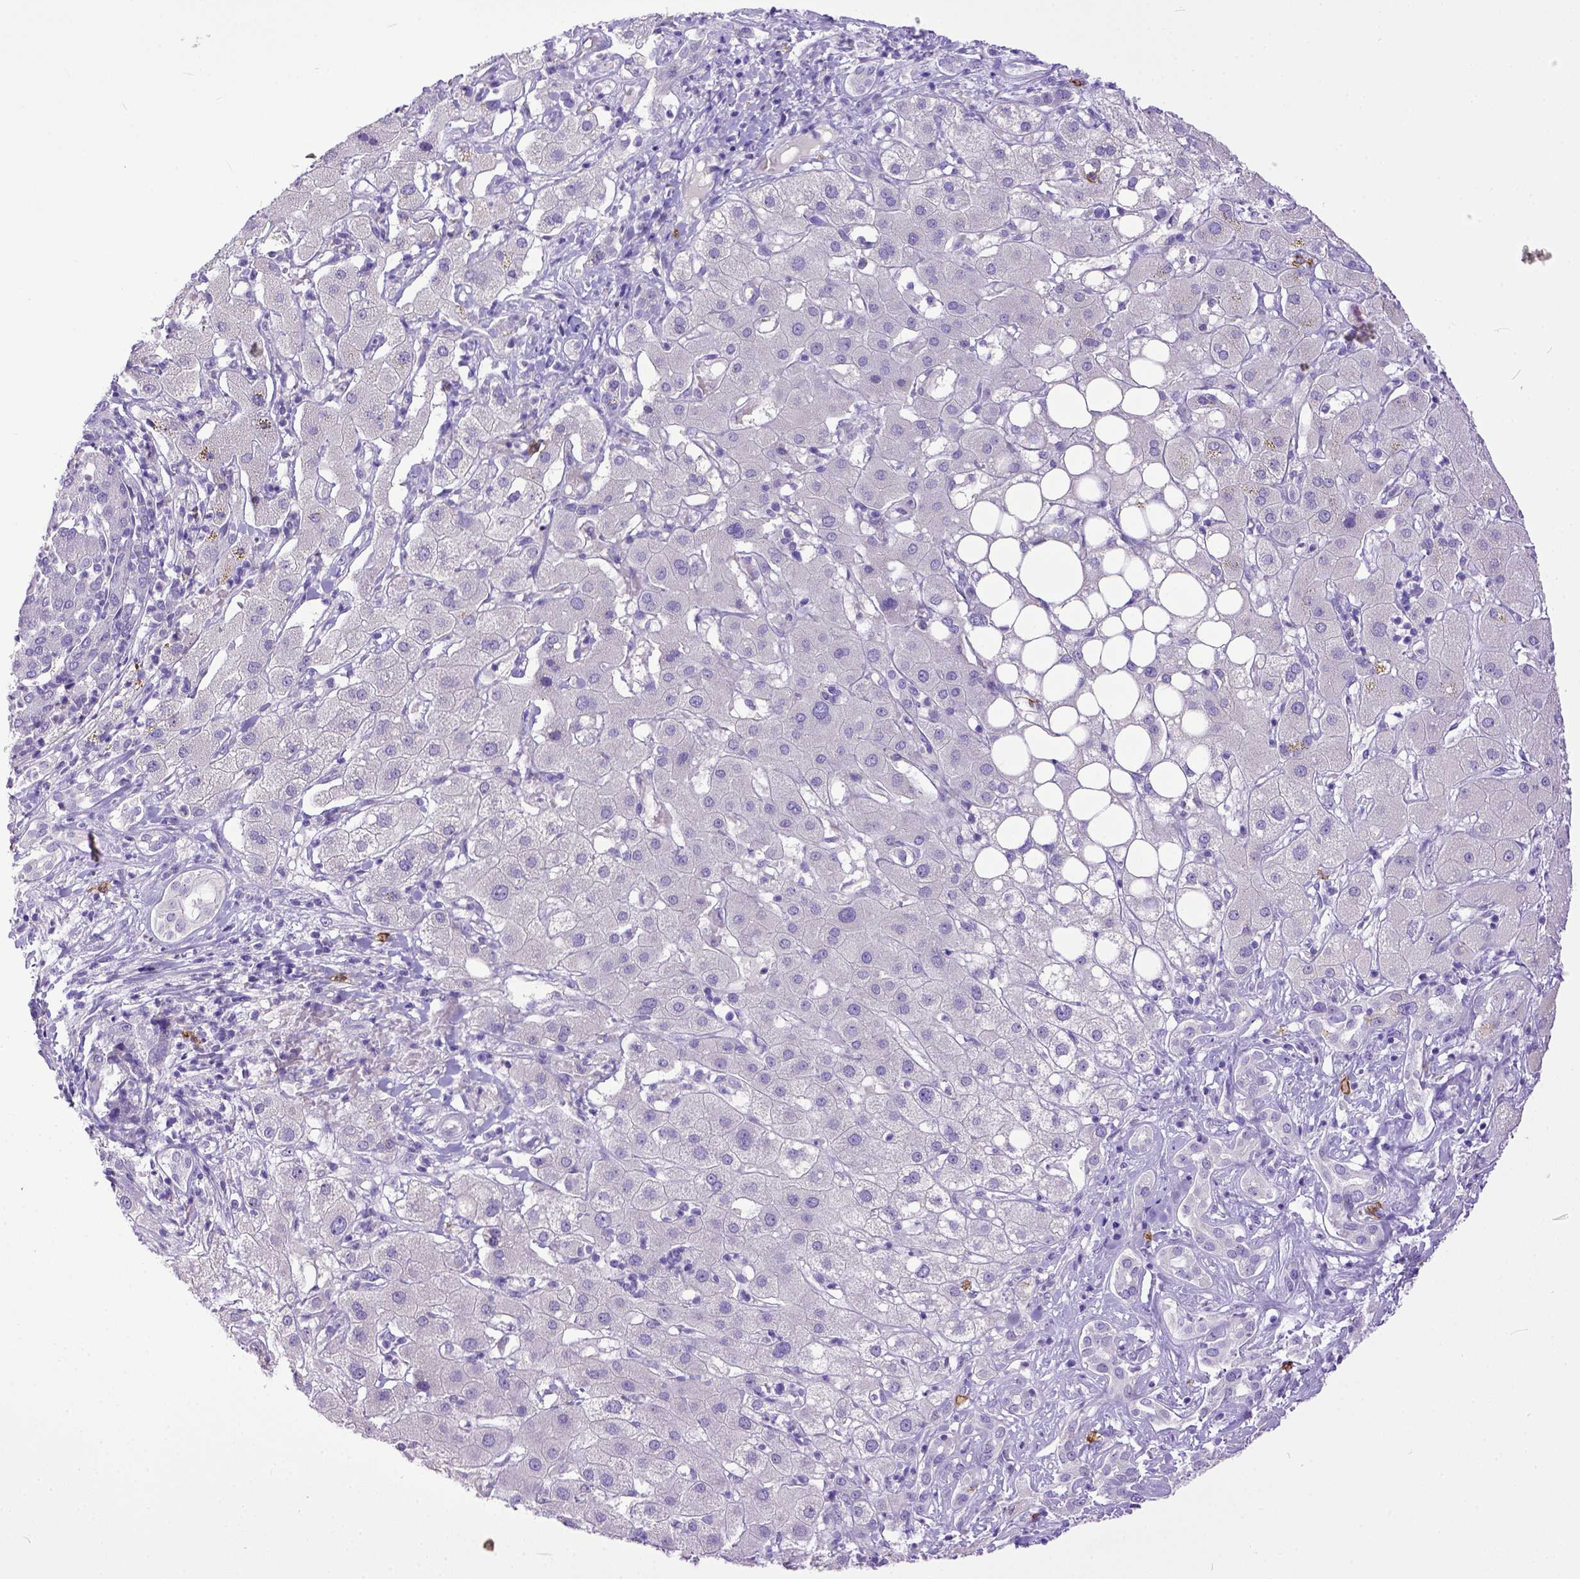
{"staining": {"intensity": "negative", "quantity": "none", "location": "none"}, "tissue": "liver cancer", "cell_type": "Tumor cells", "image_type": "cancer", "snomed": [{"axis": "morphology", "description": "Carcinoma, Hepatocellular, NOS"}, {"axis": "topography", "description": "Liver"}], "caption": "This is a micrograph of immunohistochemistry staining of liver hepatocellular carcinoma, which shows no staining in tumor cells.", "gene": "KIT", "patient": {"sex": "male", "age": 65}}